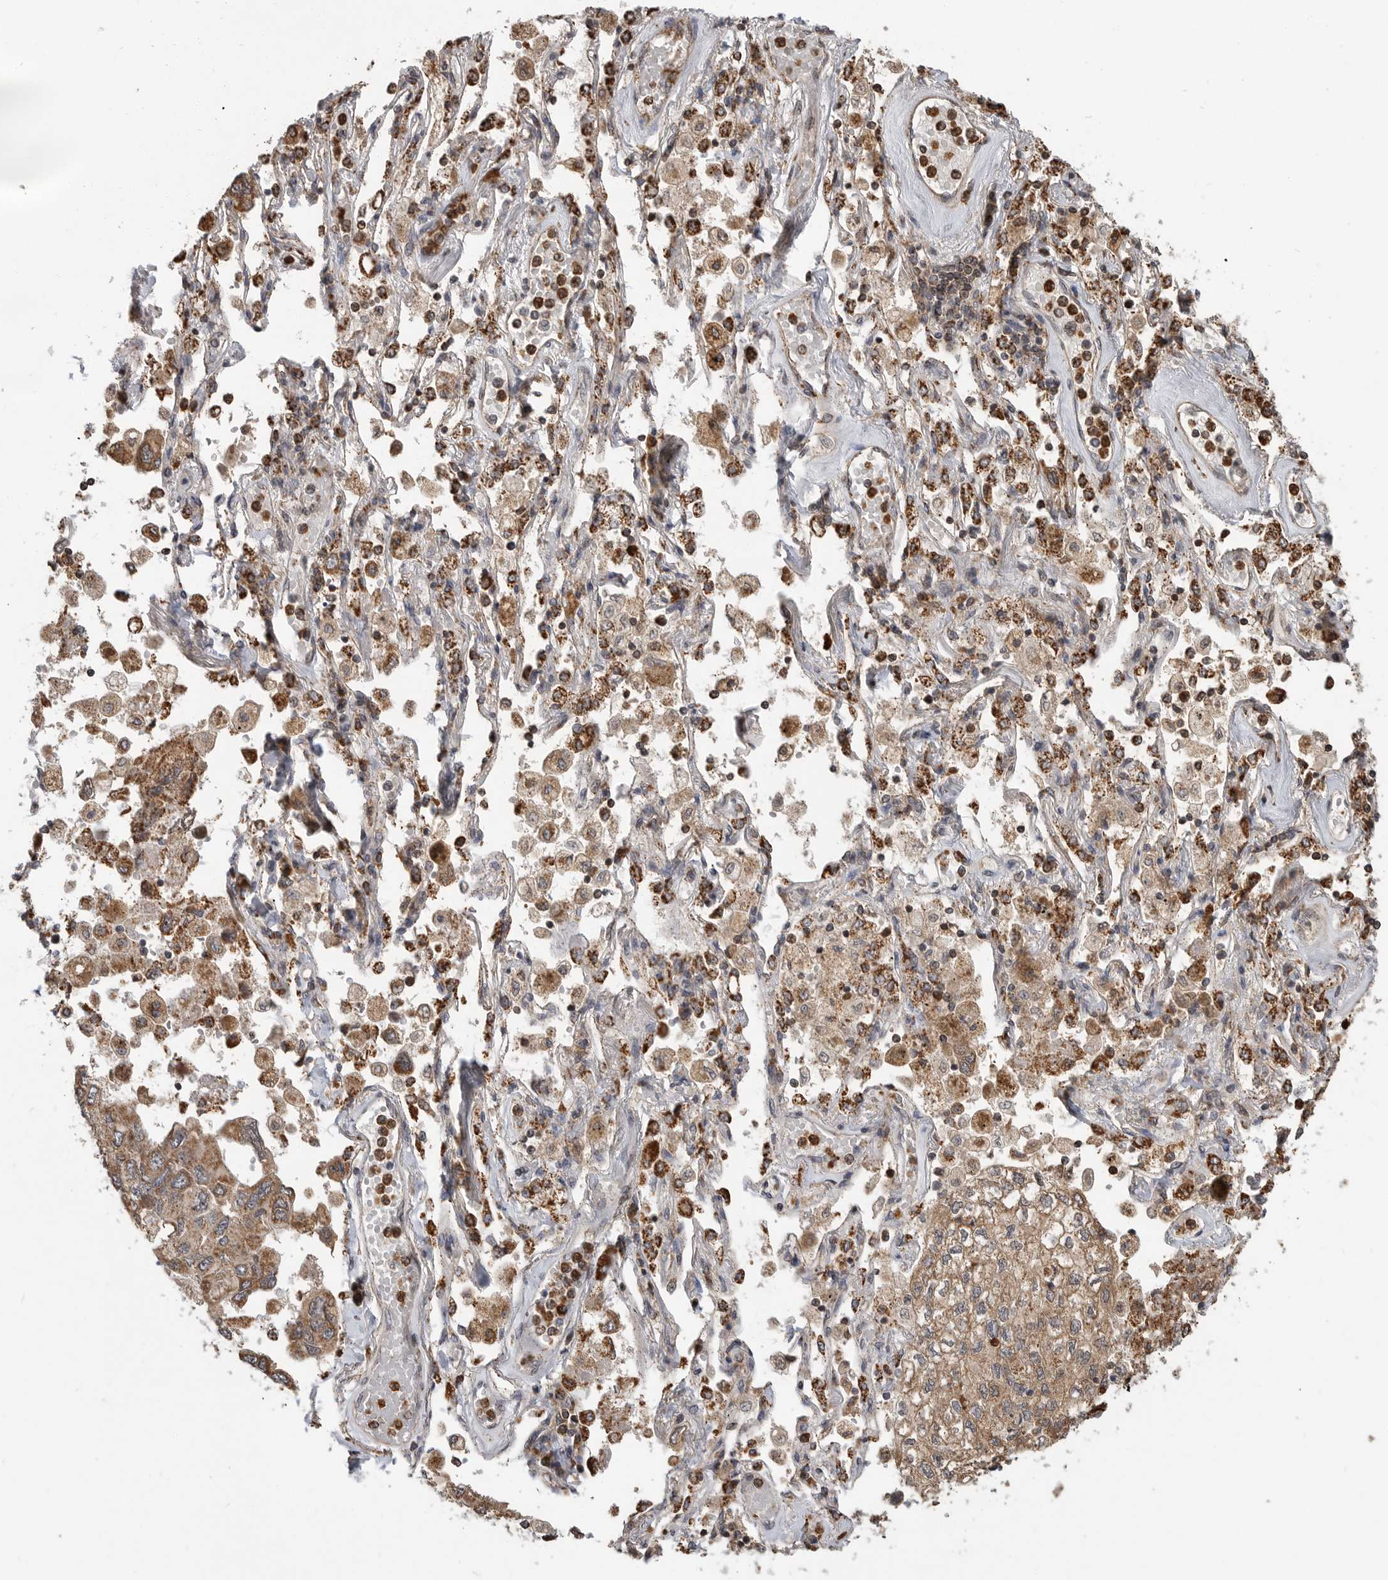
{"staining": {"intensity": "moderate", "quantity": ">75%", "location": "cytoplasmic/membranous"}, "tissue": "lung cancer", "cell_type": "Tumor cells", "image_type": "cancer", "snomed": [{"axis": "morphology", "description": "Adenocarcinoma, NOS"}, {"axis": "topography", "description": "Lung"}], "caption": "Human lung cancer (adenocarcinoma) stained with a brown dye reveals moderate cytoplasmic/membranous positive staining in approximately >75% of tumor cells.", "gene": "GCNT2", "patient": {"sex": "male", "age": 63}}